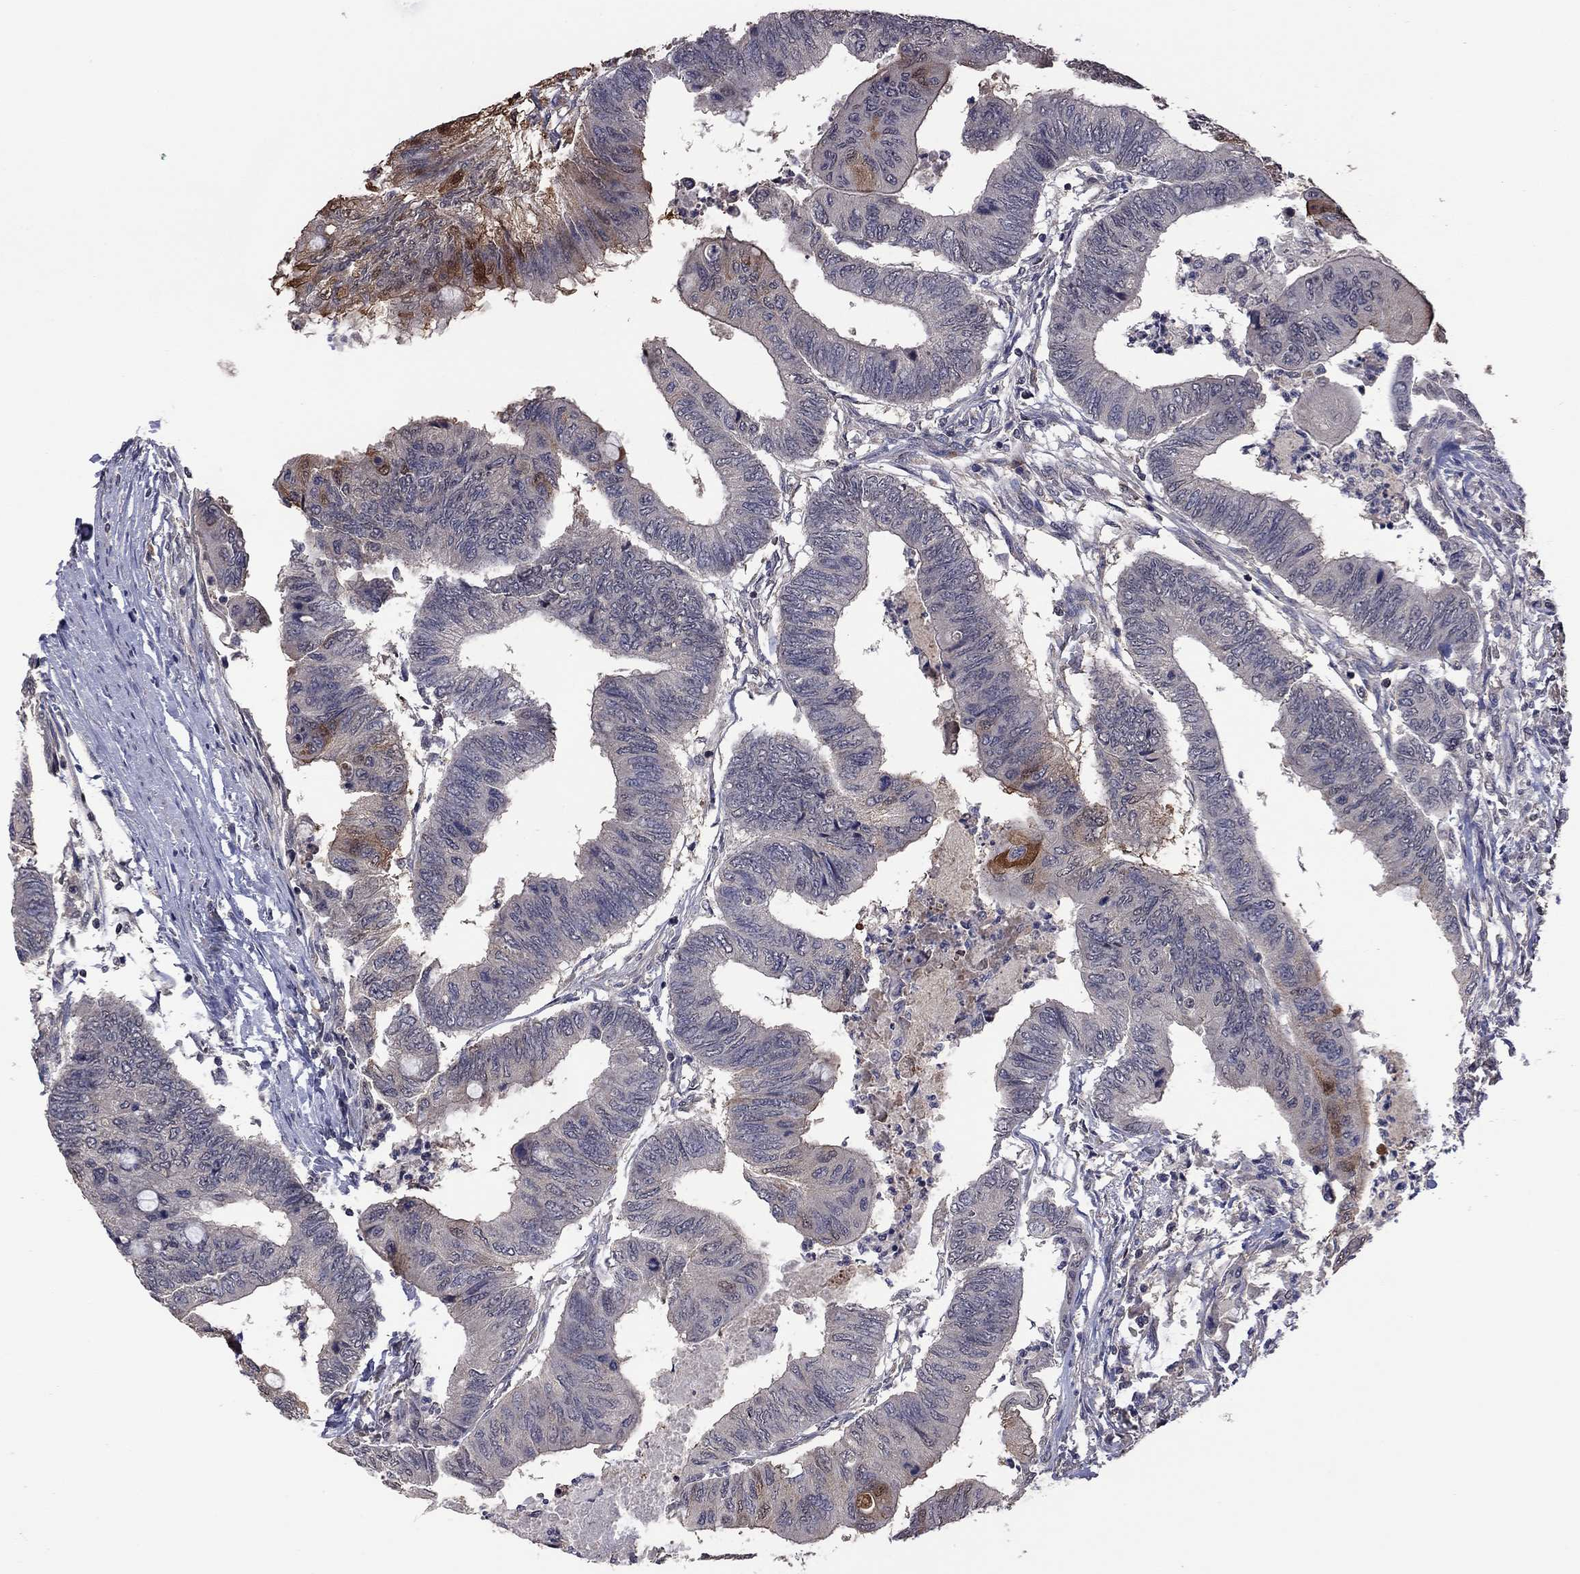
{"staining": {"intensity": "strong", "quantity": "<25%", "location": "cytoplasmic/membranous"}, "tissue": "colorectal cancer", "cell_type": "Tumor cells", "image_type": "cancer", "snomed": [{"axis": "morphology", "description": "Normal tissue, NOS"}, {"axis": "morphology", "description": "Adenocarcinoma, NOS"}, {"axis": "topography", "description": "Rectum"}, {"axis": "topography", "description": "Peripheral nerve tissue"}], "caption": "Immunohistochemical staining of colorectal adenocarcinoma shows medium levels of strong cytoplasmic/membranous protein expression in approximately <25% of tumor cells.", "gene": "TSNARE1", "patient": {"sex": "male", "age": 92}}